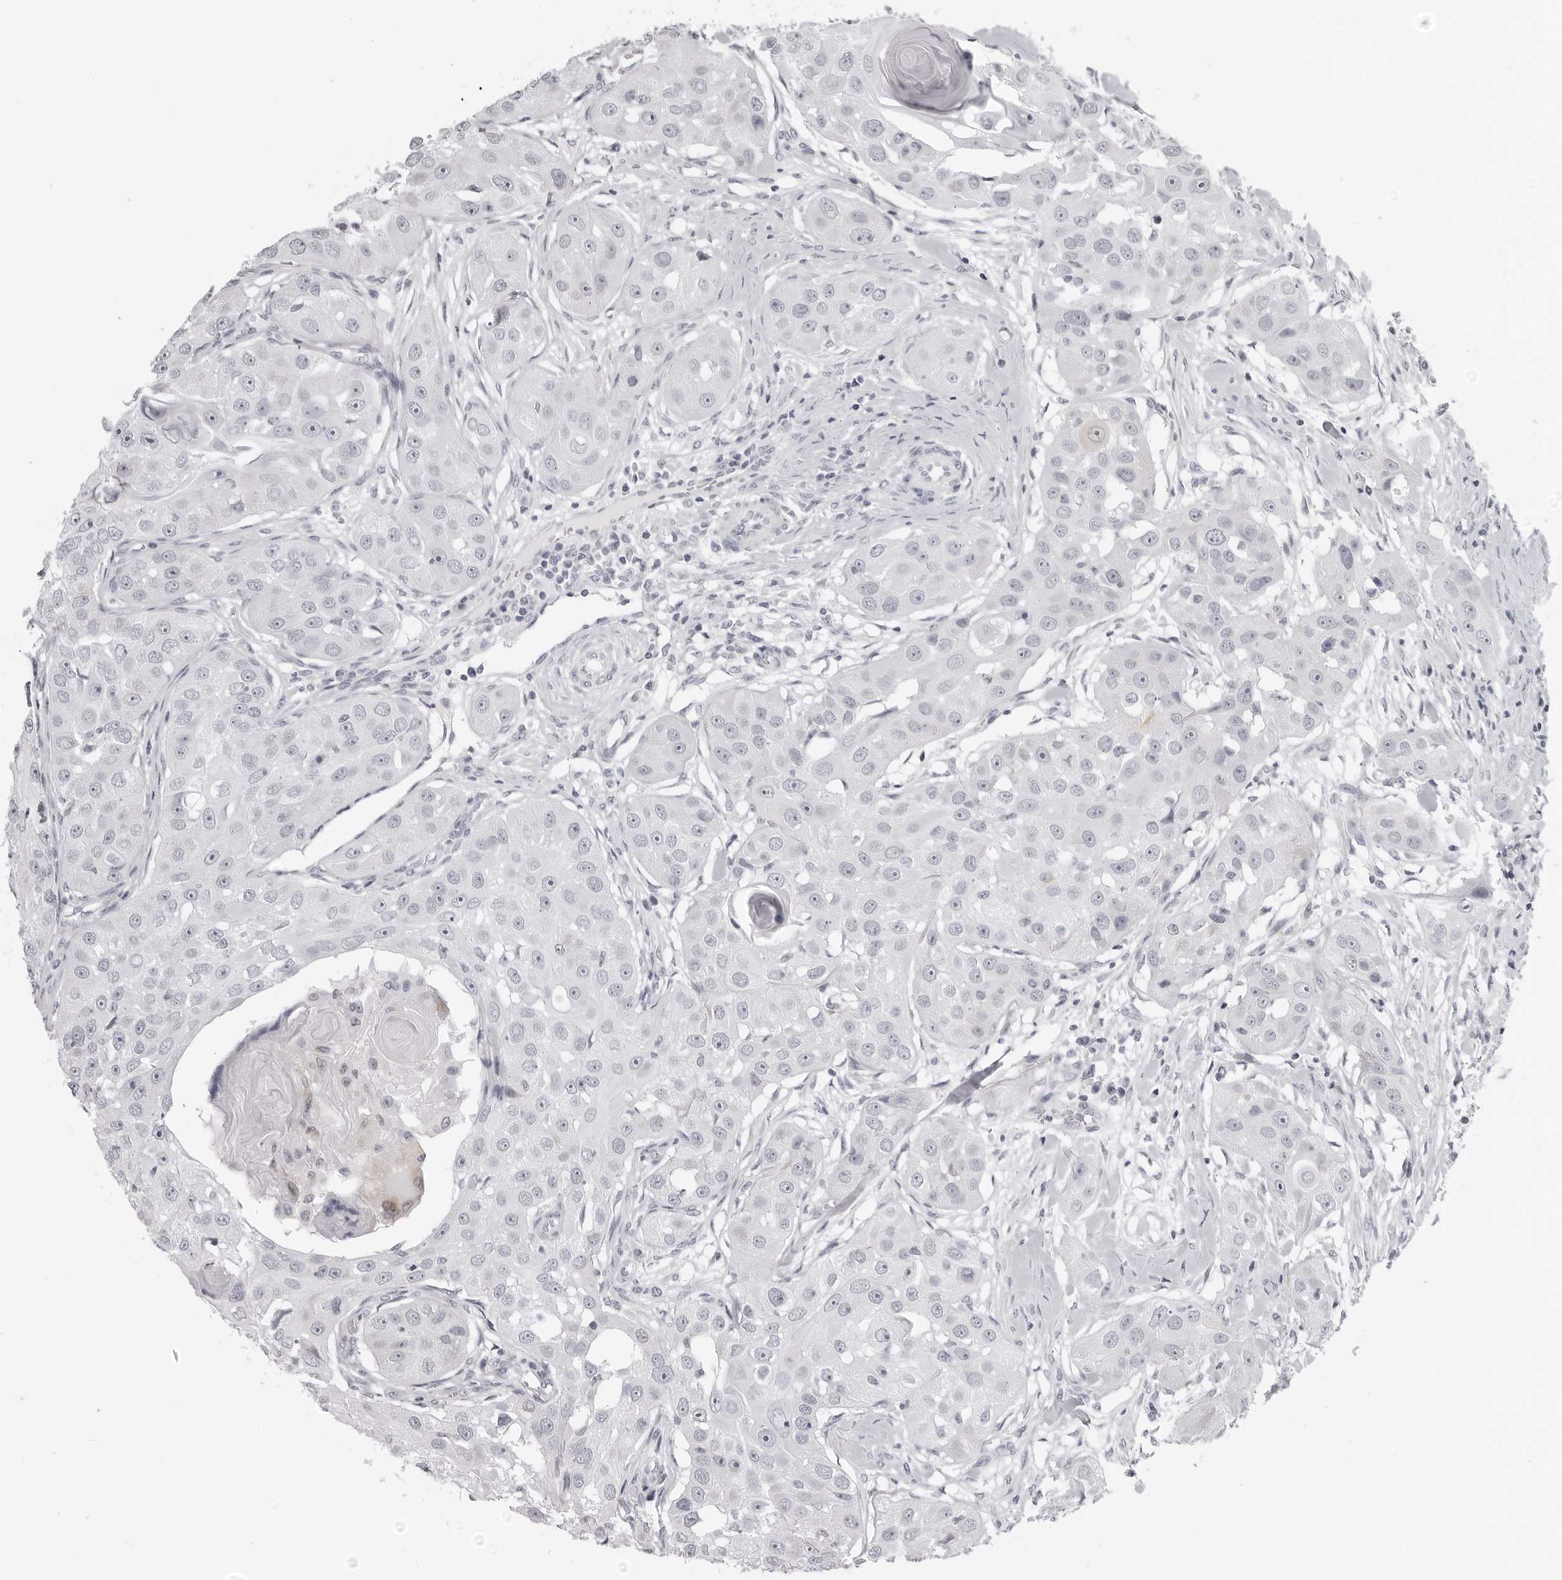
{"staining": {"intensity": "negative", "quantity": "none", "location": "none"}, "tissue": "head and neck cancer", "cell_type": "Tumor cells", "image_type": "cancer", "snomed": [{"axis": "morphology", "description": "Normal tissue, NOS"}, {"axis": "morphology", "description": "Squamous cell carcinoma, NOS"}, {"axis": "topography", "description": "Skeletal muscle"}, {"axis": "topography", "description": "Head-Neck"}], "caption": "Human squamous cell carcinoma (head and neck) stained for a protein using IHC displays no positivity in tumor cells.", "gene": "DNALI1", "patient": {"sex": "male", "age": 51}}